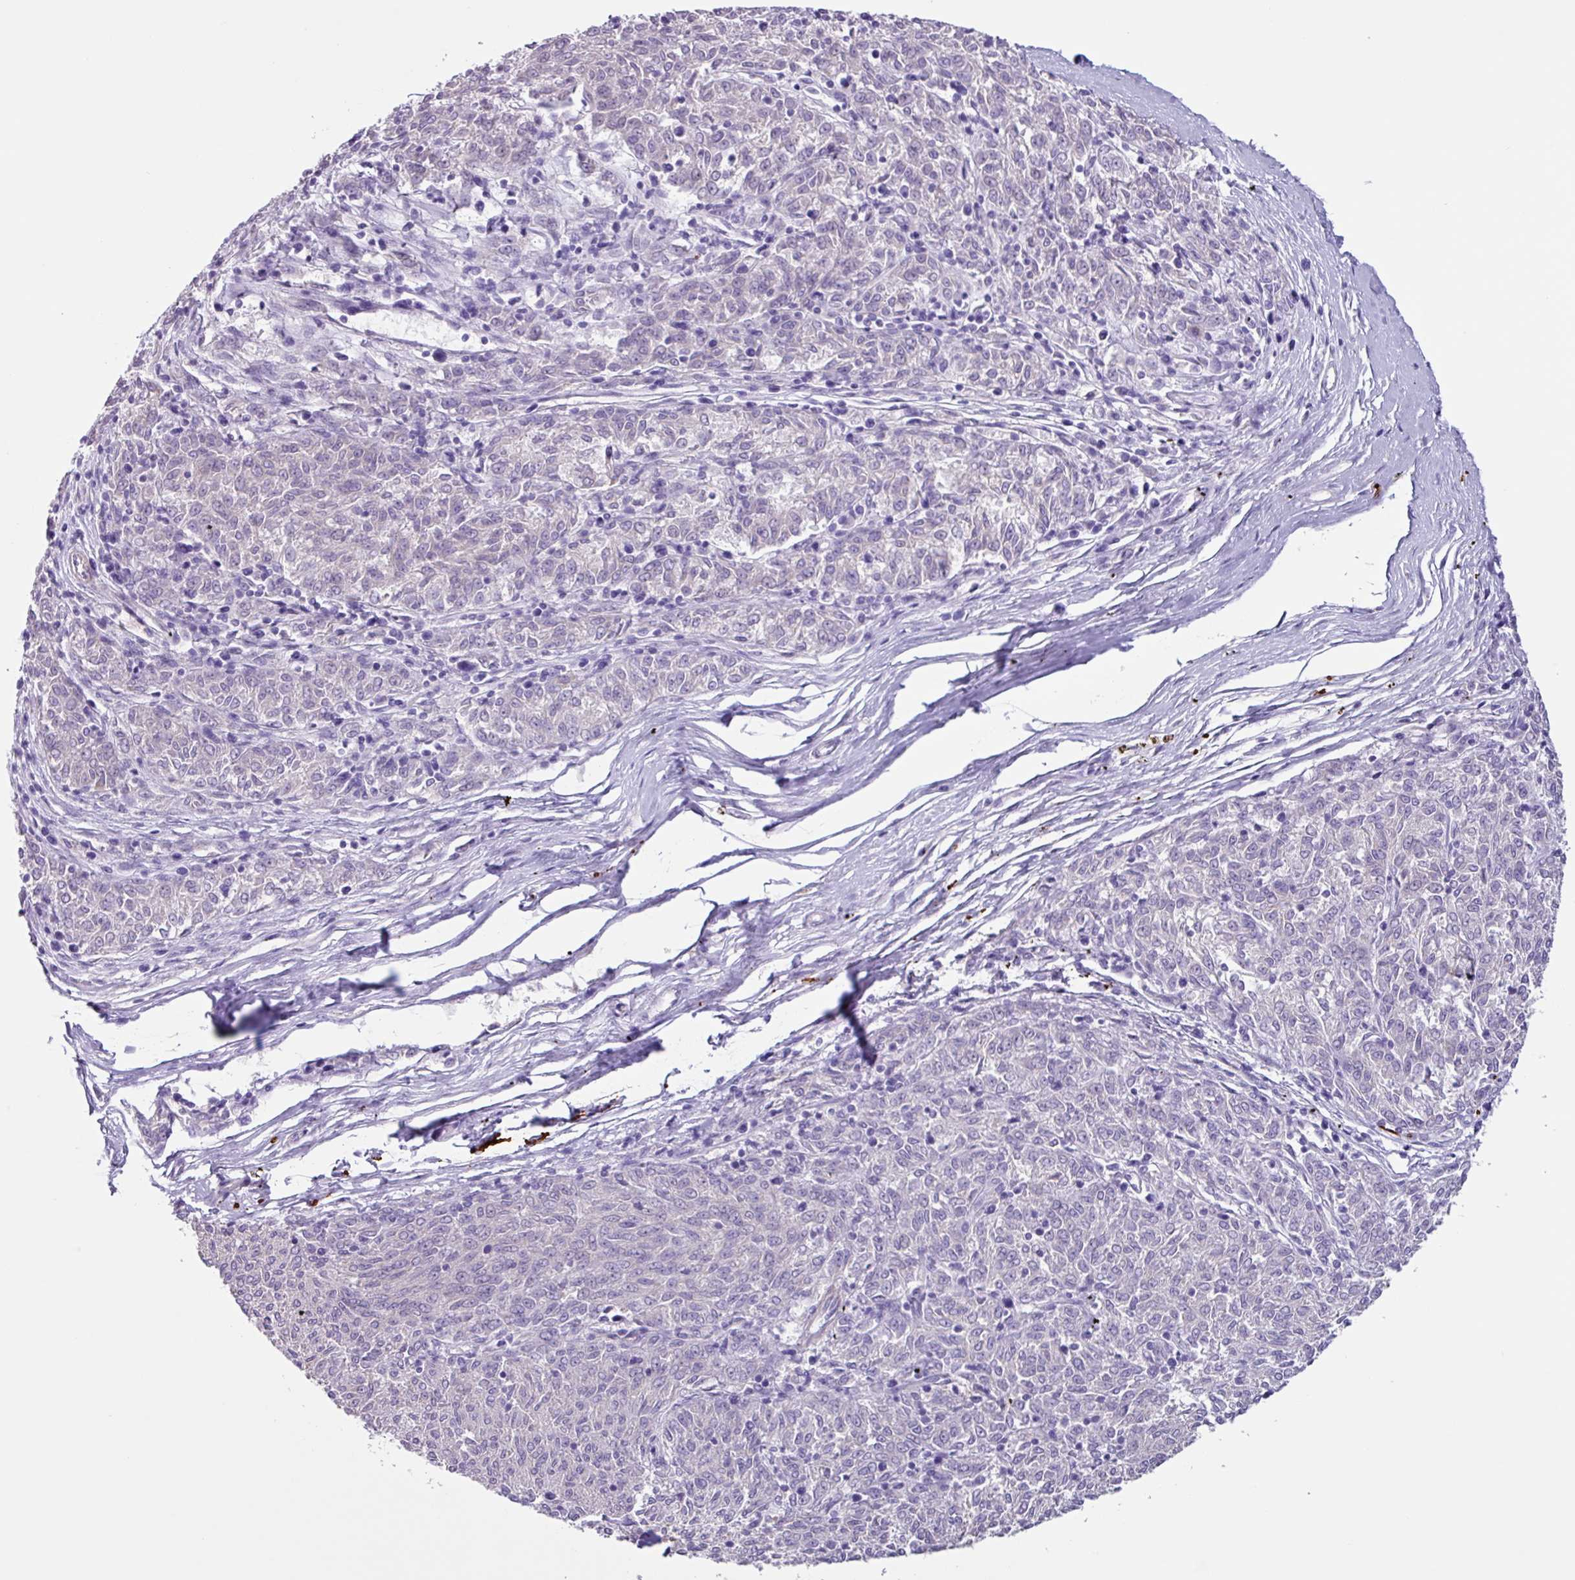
{"staining": {"intensity": "negative", "quantity": "none", "location": "none"}, "tissue": "melanoma", "cell_type": "Tumor cells", "image_type": "cancer", "snomed": [{"axis": "morphology", "description": "Malignant melanoma, NOS"}, {"axis": "topography", "description": "Skin"}], "caption": "Immunohistochemical staining of melanoma displays no significant expression in tumor cells.", "gene": "OTX1", "patient": {"sex": "female", "age": 72}}